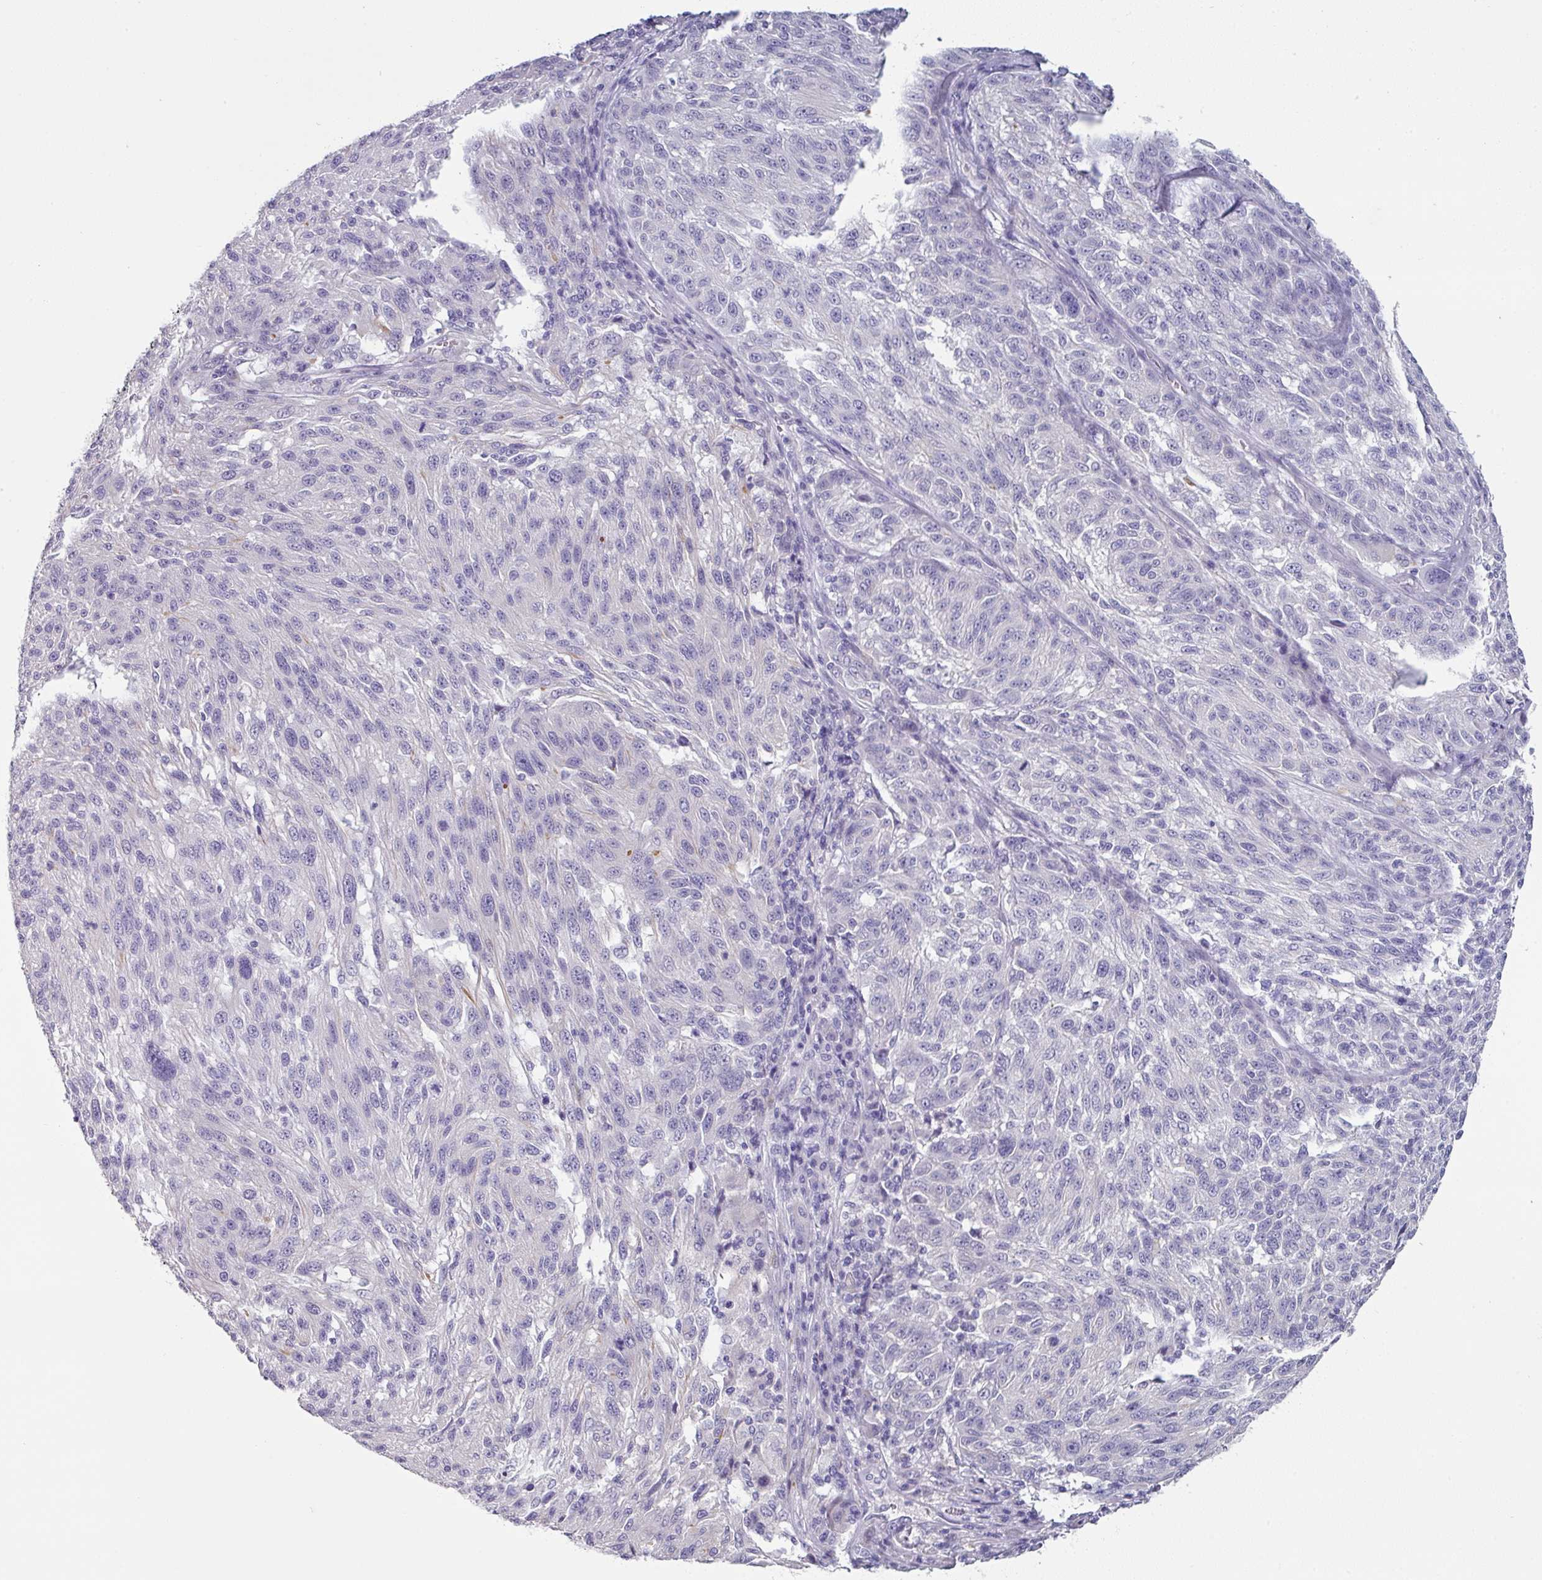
{"staining": {"intensity": "negative", "quantity": "none", "location": "none"}, "tissue": "melanoma", "cell_type": "Tumor cells", "image_type": "cancer", "snomed": [{"axis": "morphology", "description": "Malignant melanoma, NOS"}, {"axis": "topography", "description": "Skin"}], "caption": "This is an immunohistochemistry image of melanoma. There is no staining in tumor cells.", "gene": "SLC17A7", "patient": {"sex": "male", "age": 53}}